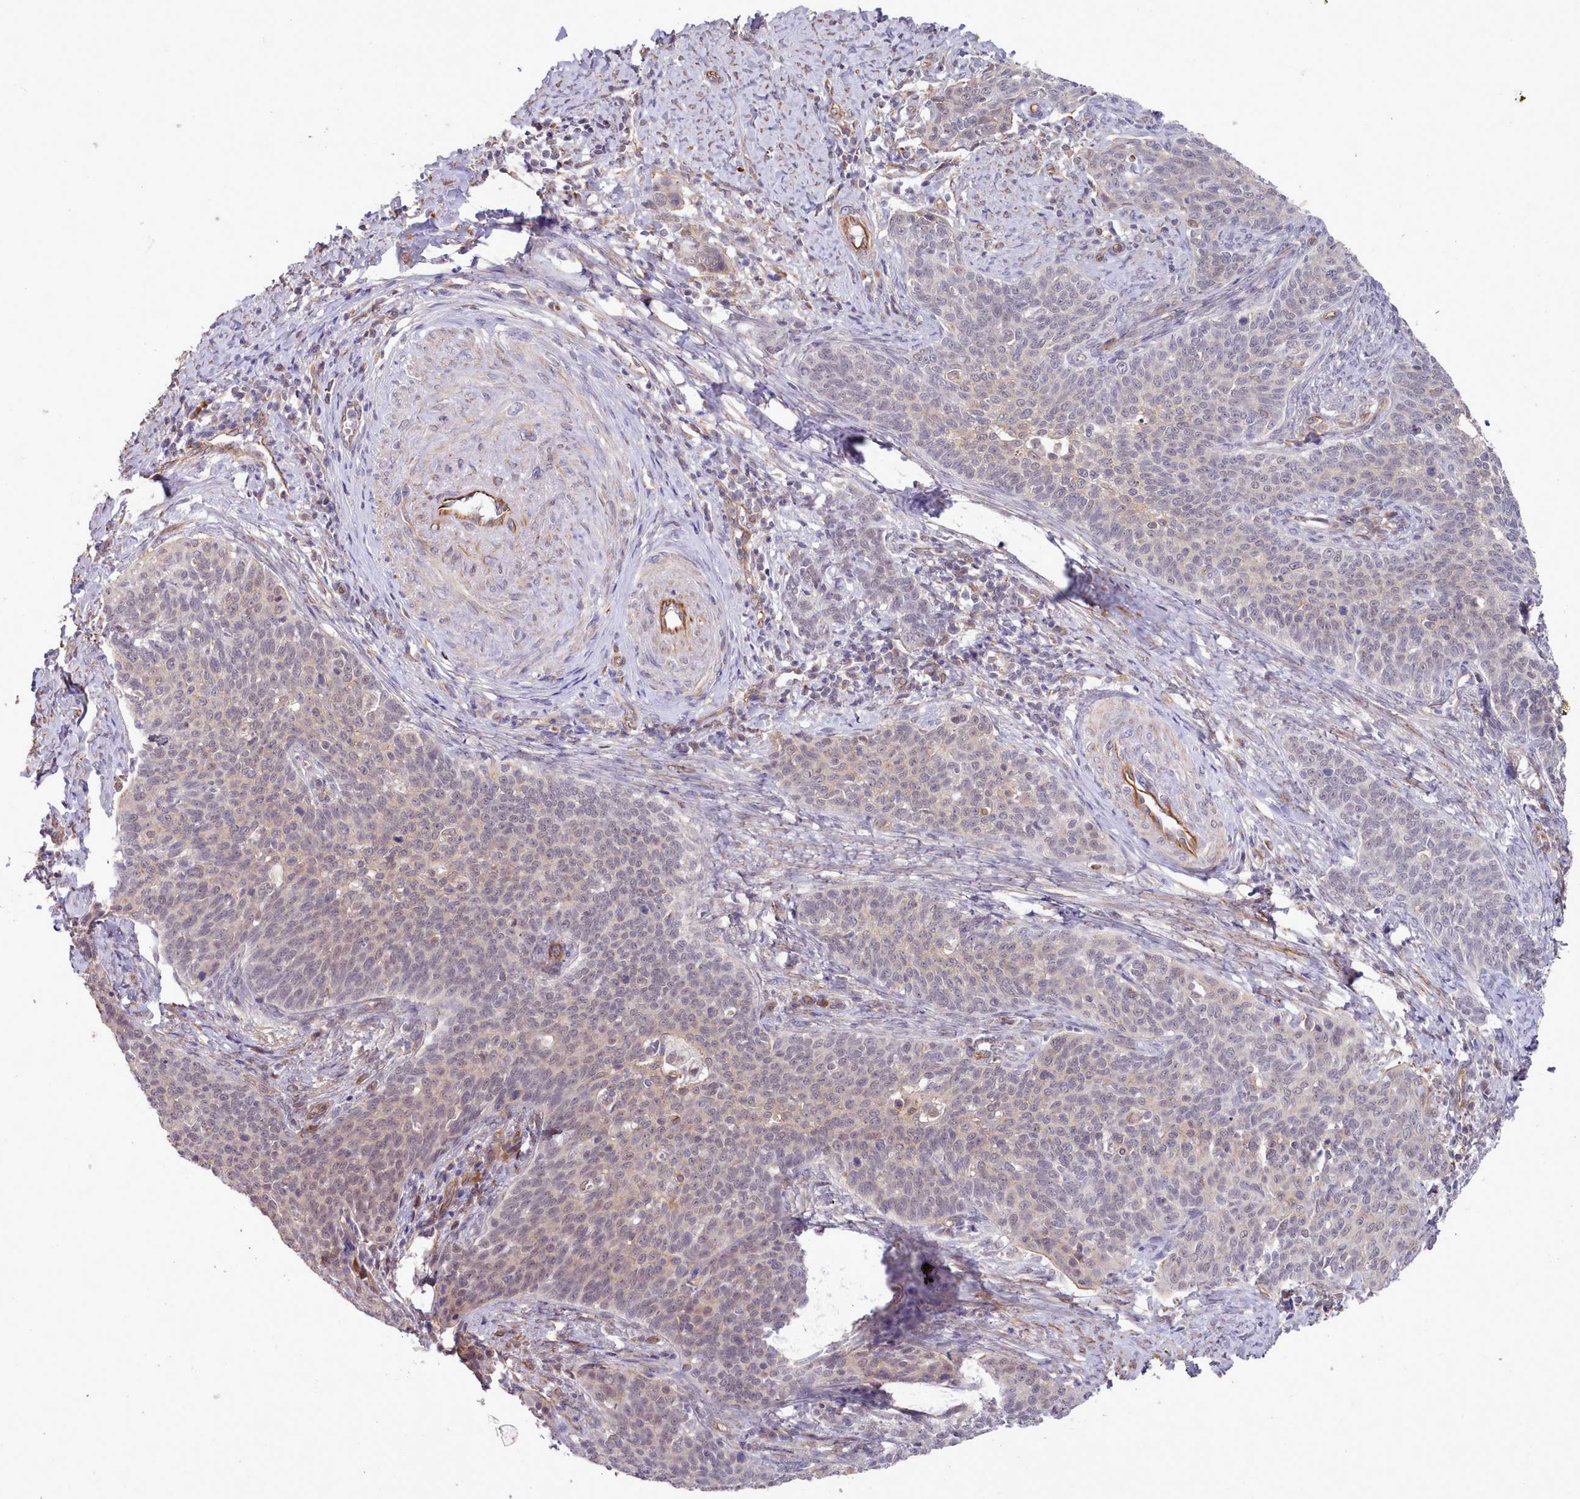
{"staining": {"intensity": "weak", "quantity": "25%-75%", "location": "cytoplasmic/membranous,nuclear"}, "tissue": "cervical cancer", "cell_type": "Tumor cells", "image_type": "cancer", "snomed": [{"axis": "morphology", "description": "Squamous cell carcinoma, NOS"}, {"axis": "topography", "description": "Cervix"}], "caption": "Cervical squamous cell carcinoma stained with DAB IHC displays low levels of weak cytoplasmic/membranous and nuclear positivity in about 25%-75% of tumor cells.", "gene": "ZC3H13", "patient": {"sex": "female", "age": 39}}